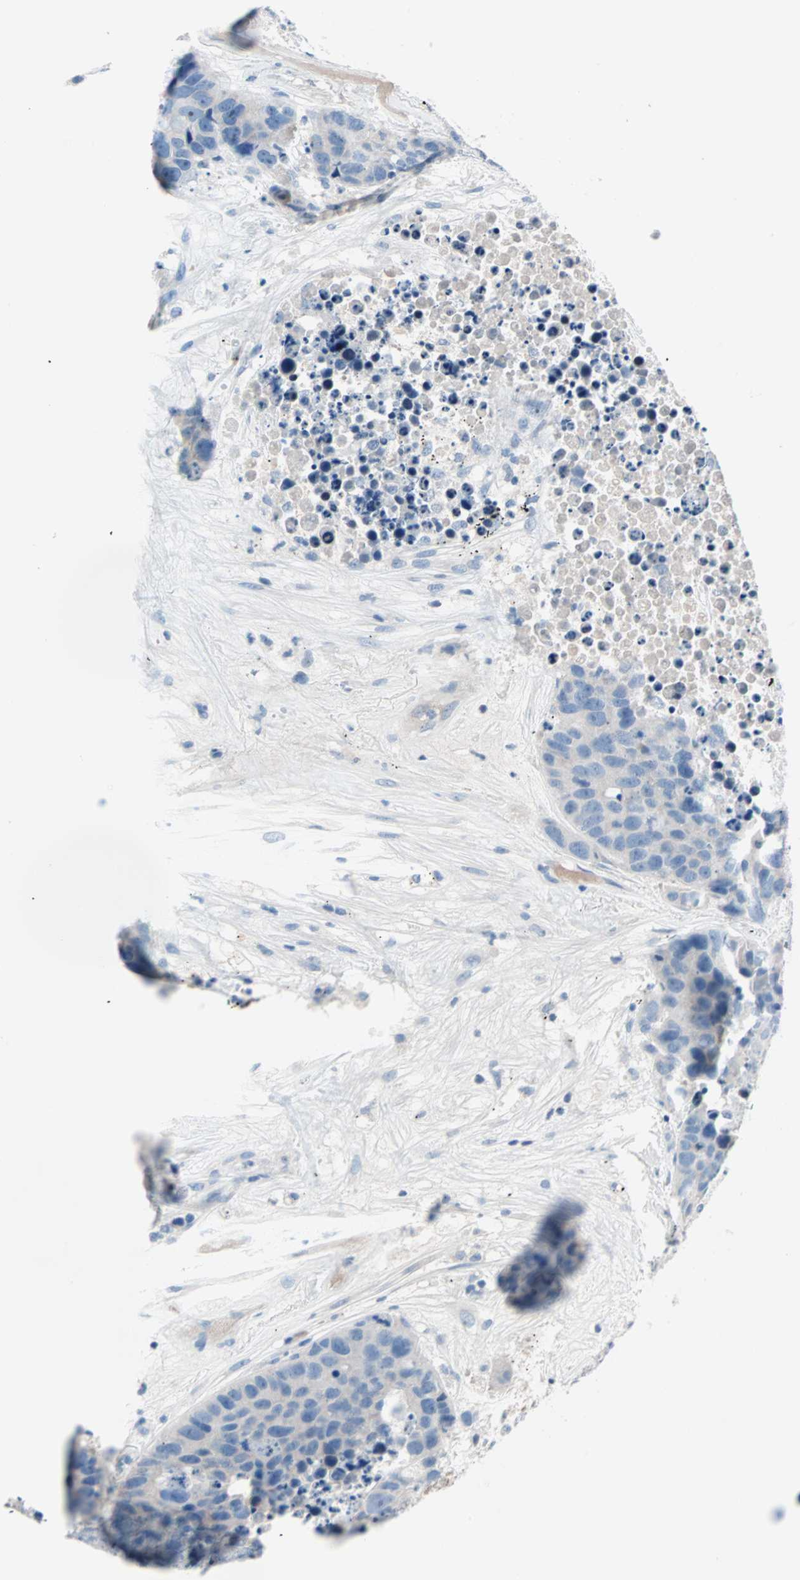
{"staining": {"intensity": "negative", "quantity": "none", "location": "none"}, "tissue": "carcinoid", "cell_type": "Tumor cells", "image_type": "cancer", "snomed": [{"axis": "morphology", "description": "Carcinoid, malignant, NOS"}, {"axis": "topography", "description": "Lung"}], "caption": "Tumor cells show no significant protein staining in carcinoid.", "gene": "NEFH", "patient": {"sex": "male", "age": 60}}